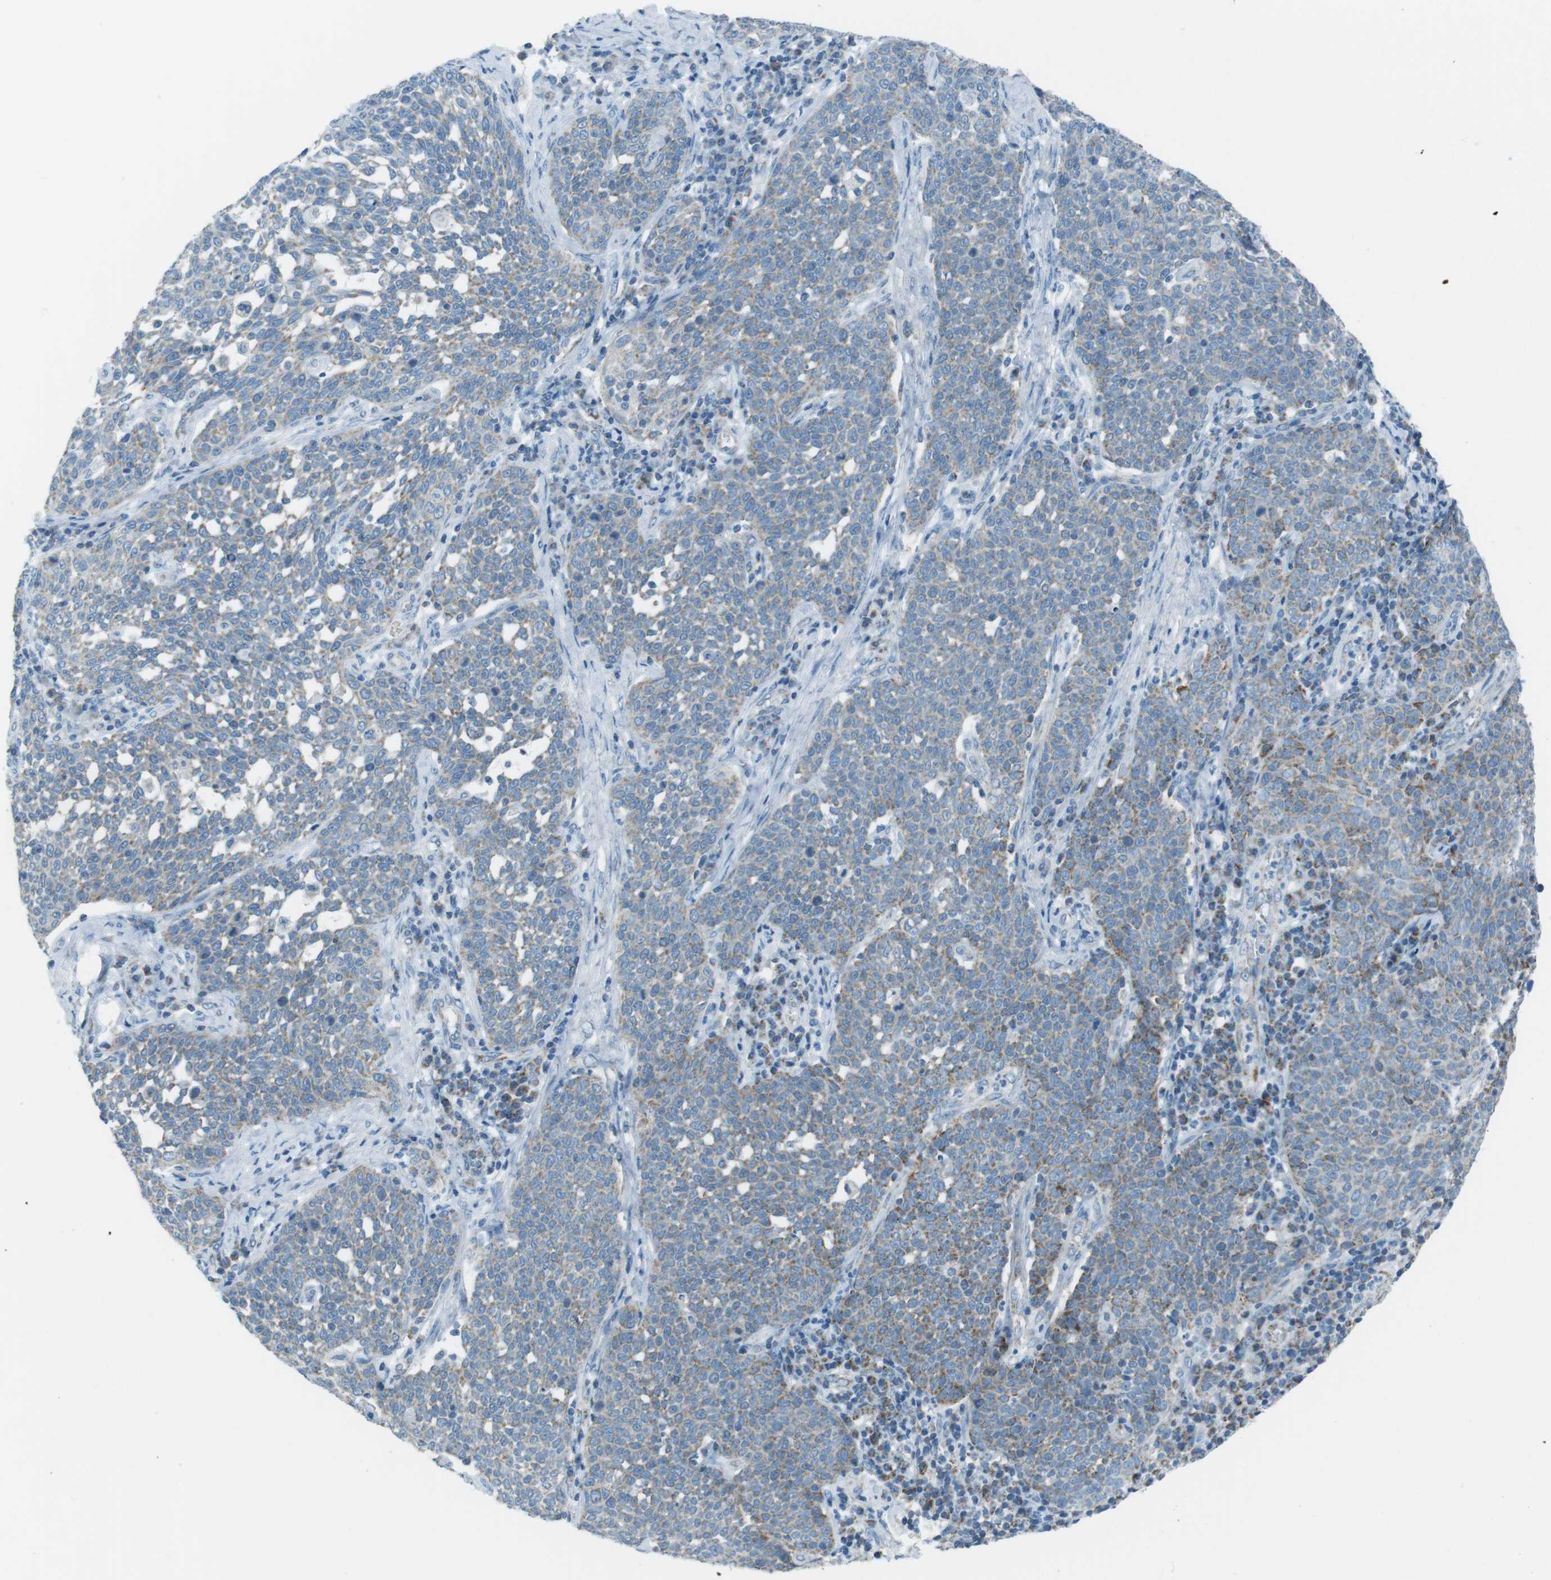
{"staining": {"intensity": "weak", "quantity": ">75%", "location": "cytoplasmic/membranous"}, "tissue": "cervical cancer", "cell_type": "Tumor cells", "image_type": "cancer", "snomed": [{"axis": "morphology", "description": "Squamous cell carcinoma, NOS"}, {"axis": "topography", "description": "Cervix"}], "caption": "There is low levels of weak cytoplasmic/membranous positivity in tumor cells of cervical cancer, as demonstrated by immunohistochemical staining (brown color).", "gene": "DNAJA3", "patient": {"sex": "female", "age": 34}}